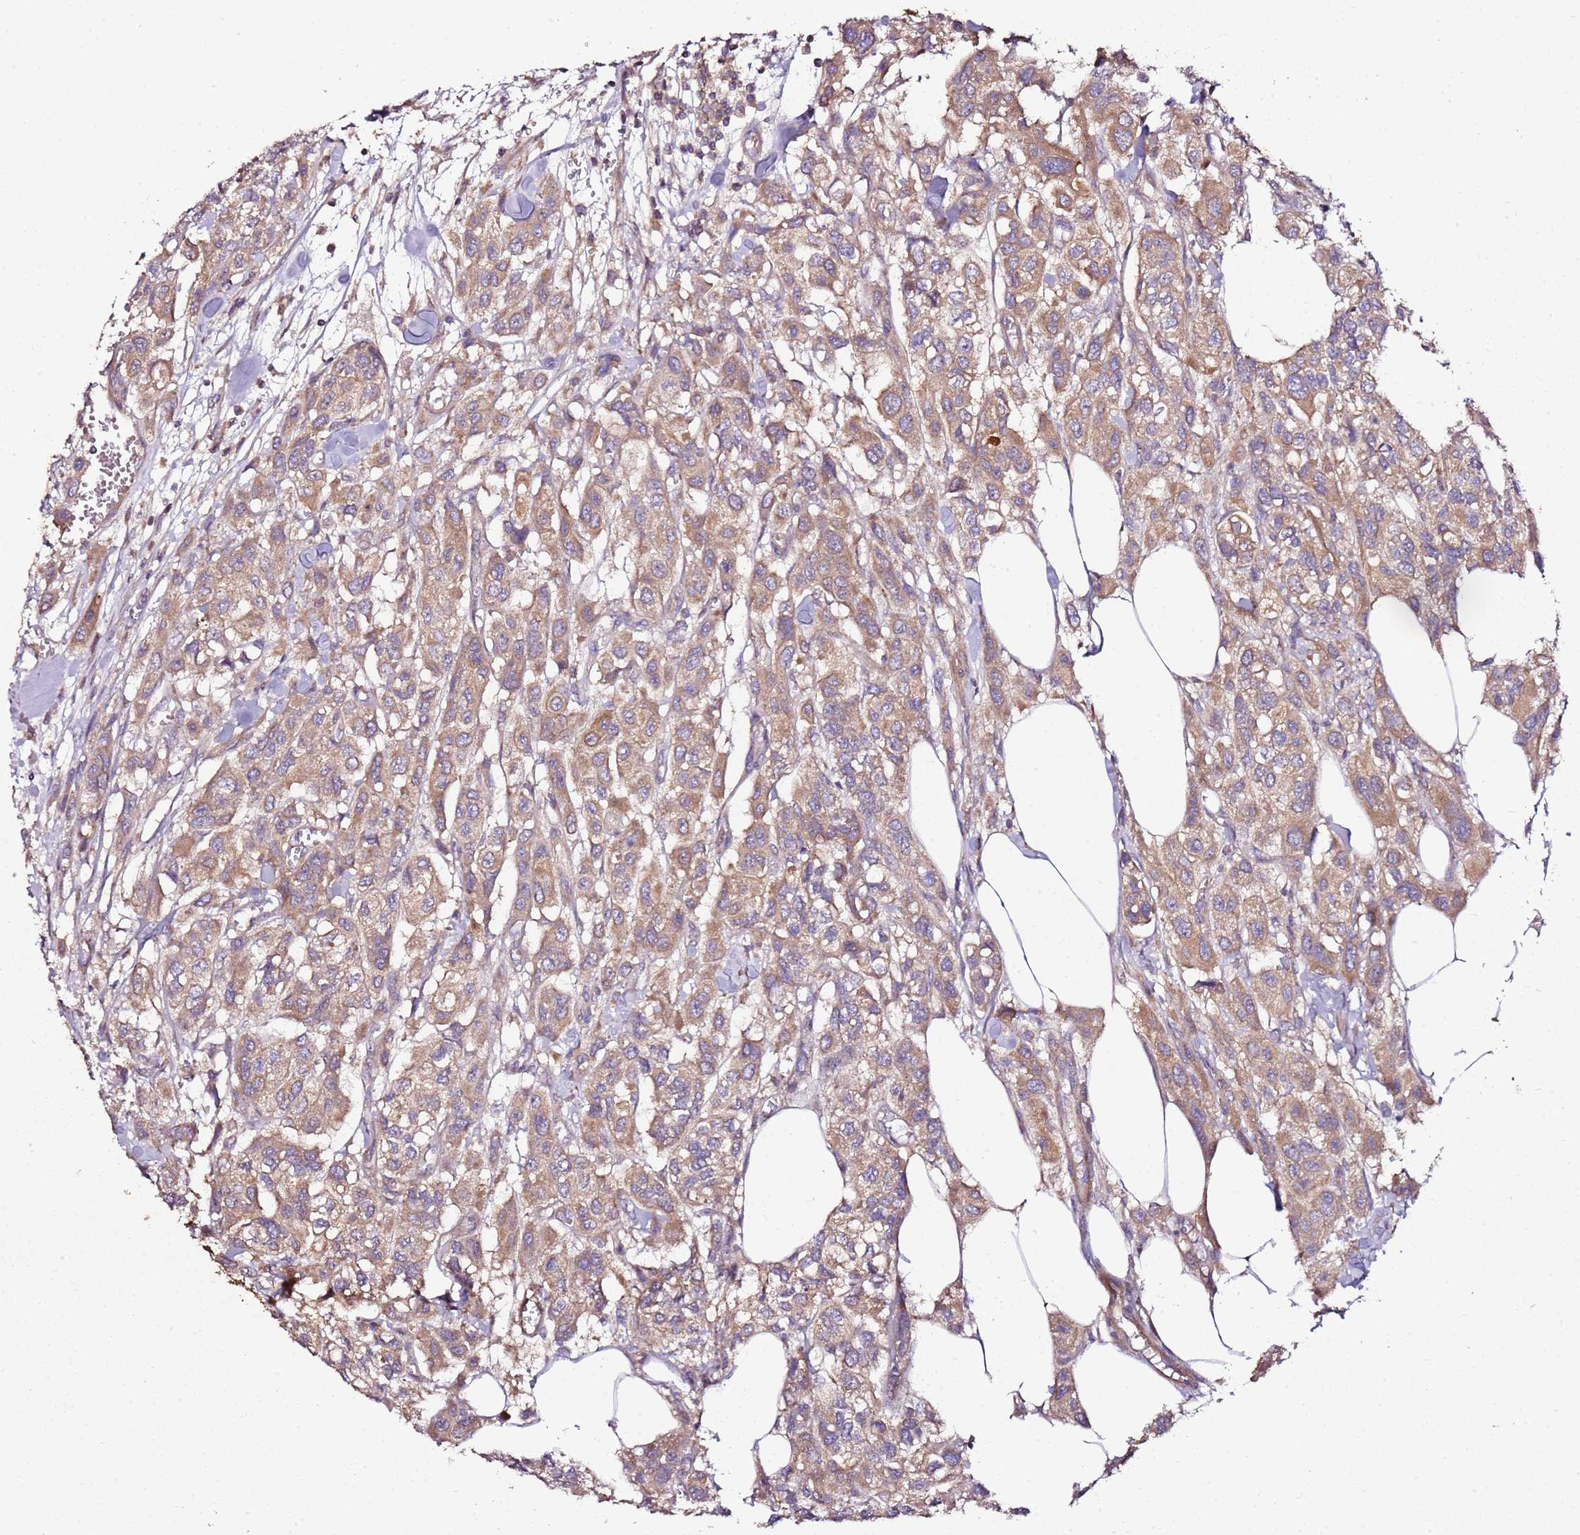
{"staining": {"intensity": "moderate", "quantity": ">75%", "location": "cytoplasmic/membranous"}, "tissue": "urothelial cancer", "cell_type": "Tumor cells", "image_type": "cancer", "snomed": [{"axis": "morphology", "description": "Urothelial carcinoma, High grade"}, {"axis": "topography", "description": "Urinary bladder"}], "caption": "Immunohistochemical staining of human urothelial carcinoma (high-grade) demonstrates medium levels of moderate cytoplasmic/membranous positivity in about >75% of tumor cells.", "gene": "KRTAP21-3", "patient": {"sex": "male", "age": 67}}